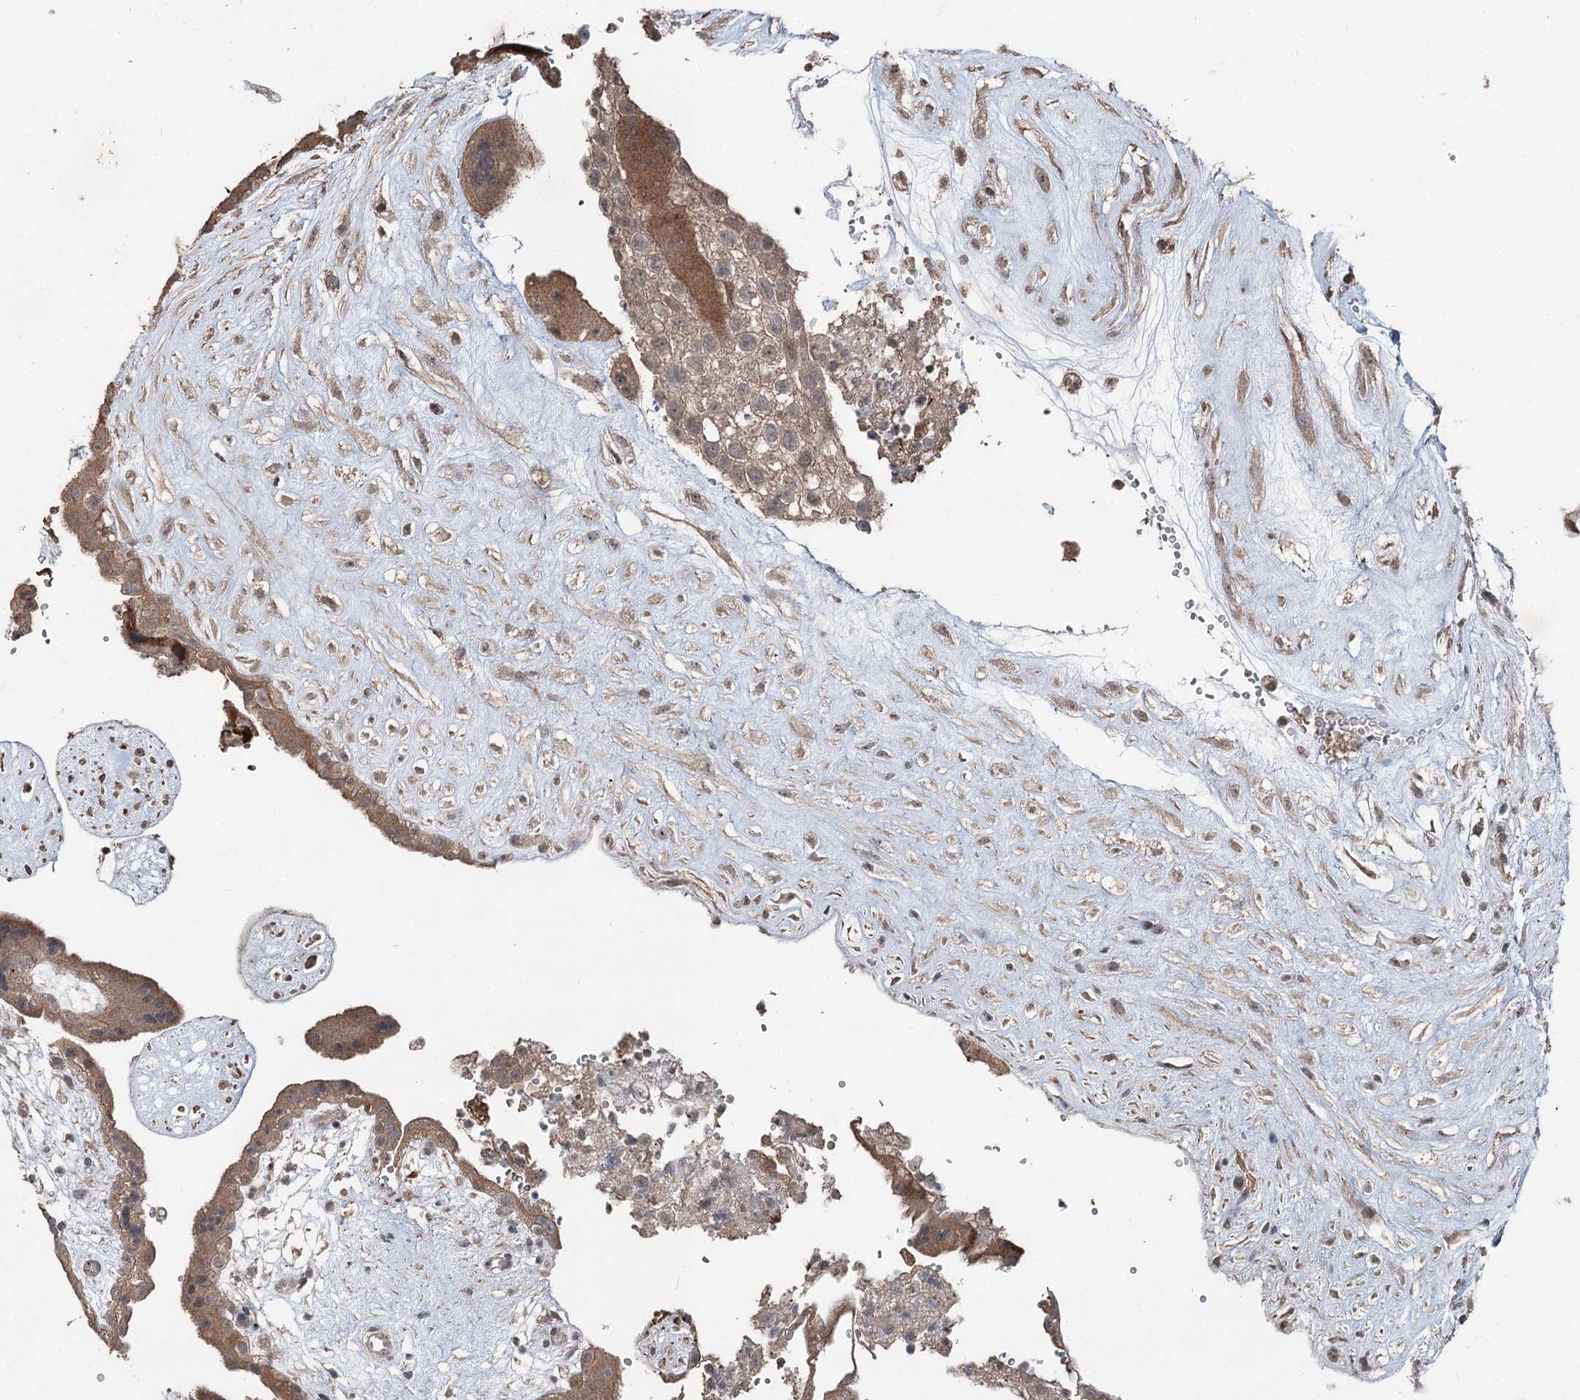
{"staining": {"intensity": "weak", "quantity": ">75%", "location": "cytoplasmic/membranous,nuclear"}, "tissue": "placenta", "cell_type": "Decidual cells", "image_type": "normal", "snomed": [{"axis": "morphology", "description": "Normal tissue, NOS"}, {"axis": "topography", "description": "Placenta"}], "caption": "This micrograph reveals immunohistochemistry (IHC) staining of benign human placenta, with low weak cytoplasmic/membranous,nuclear staining in approximately >75% of decidual cells.", "gene": "MAPK8IP2", "patient": {"sex": "female", "age": 18}}